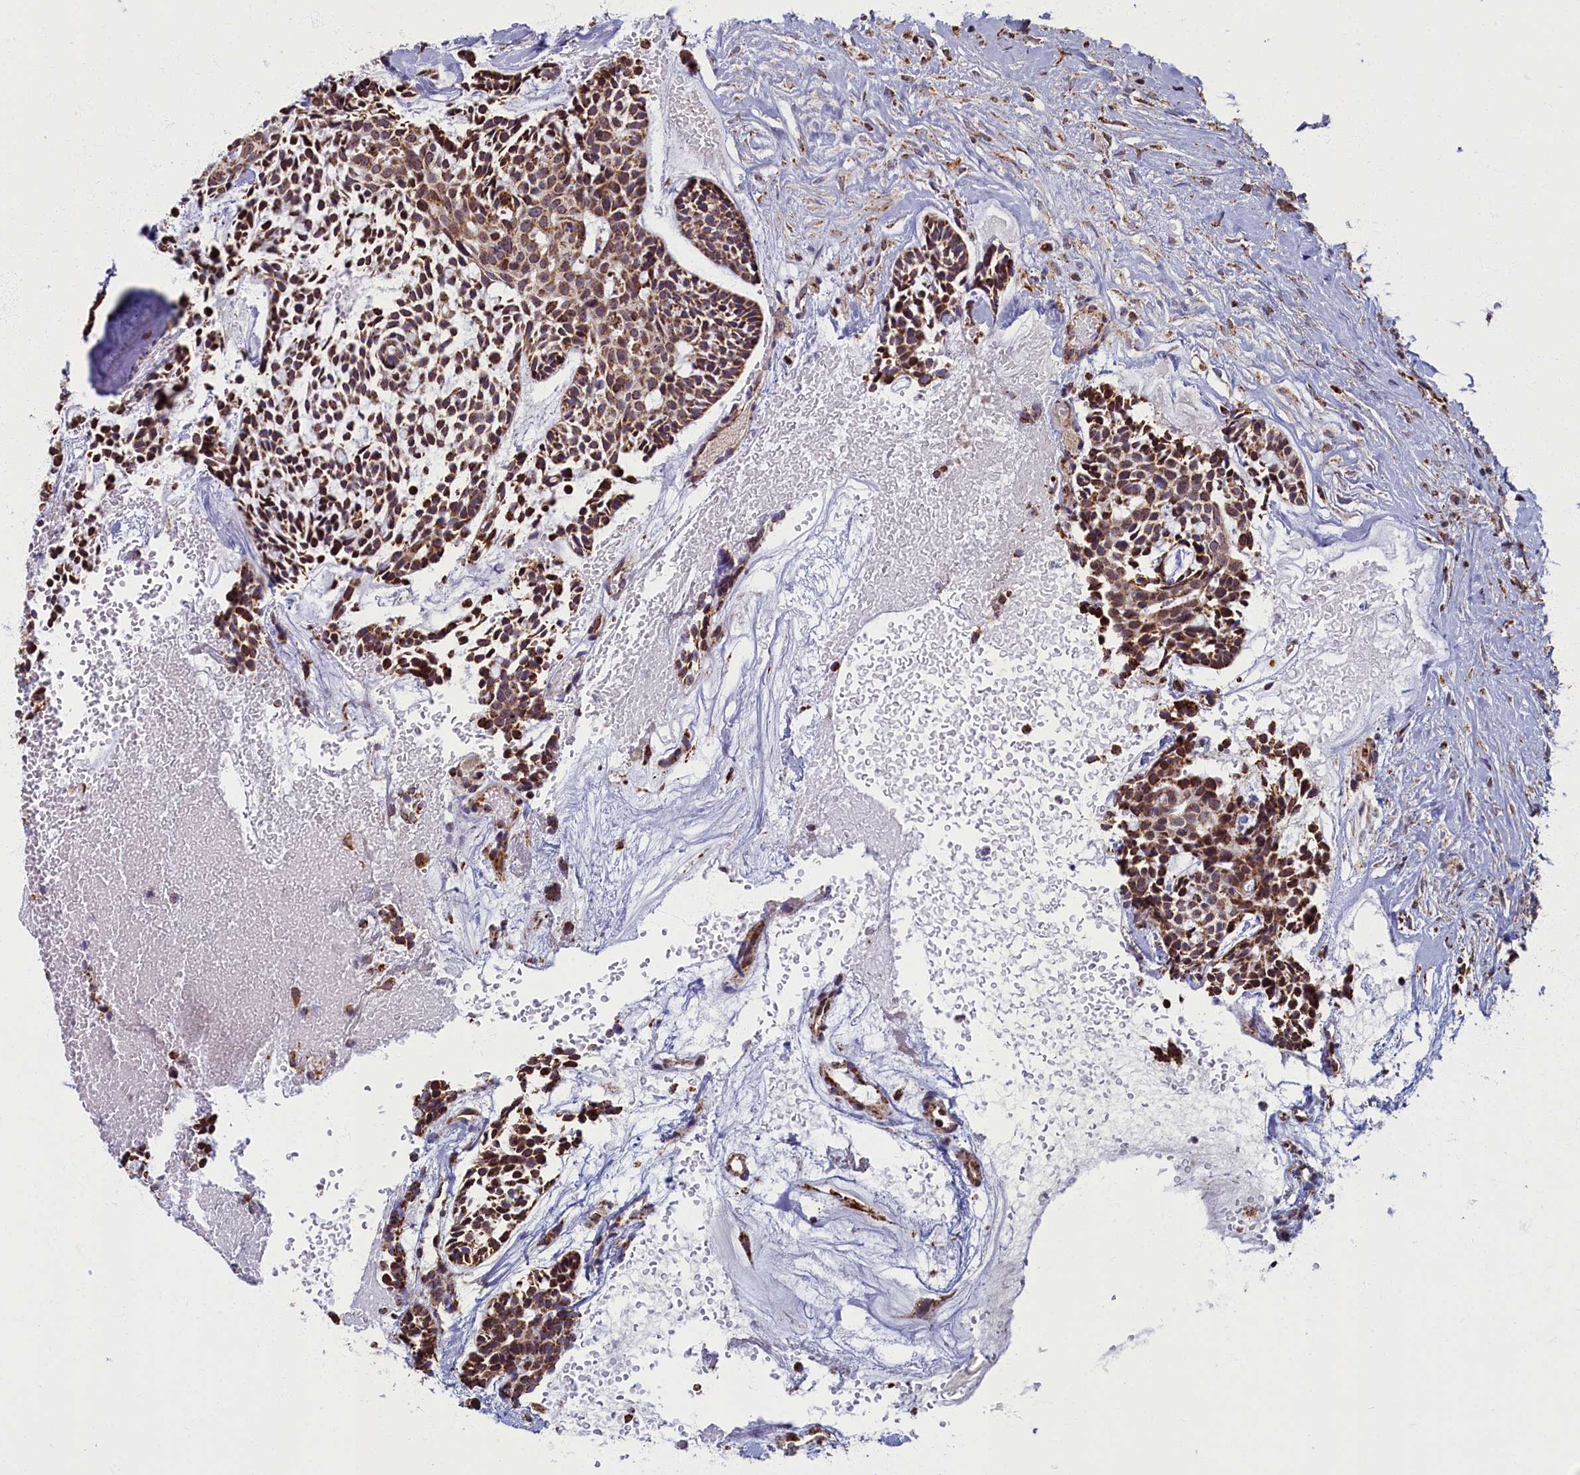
{"staining": {"intensity": "moderate", "quantity": ">75%", "location": "cytoplasmic/membranous"}, "tissue": "head and neck cancer", "cell_type": "Tumor cells", "image_type": "cancer", "snomed": [{"axis": "morphology", "description": "Adenocarcinoma, NOS"}, {"axis": "topography", "description": "Subcutis"}, {"axis": "topography", "description": "Head-Neck"}], "caption": "Head and neck cancer stained with immunohistochemistry reveals moderate cytoplasmic/membranous positivity in about >75% of tumor cells. (brown staining indicates protein expression, while blue staining denotes nuclei).", "gene": "SPR", "patient": {"sex": "female", "age": 73}}